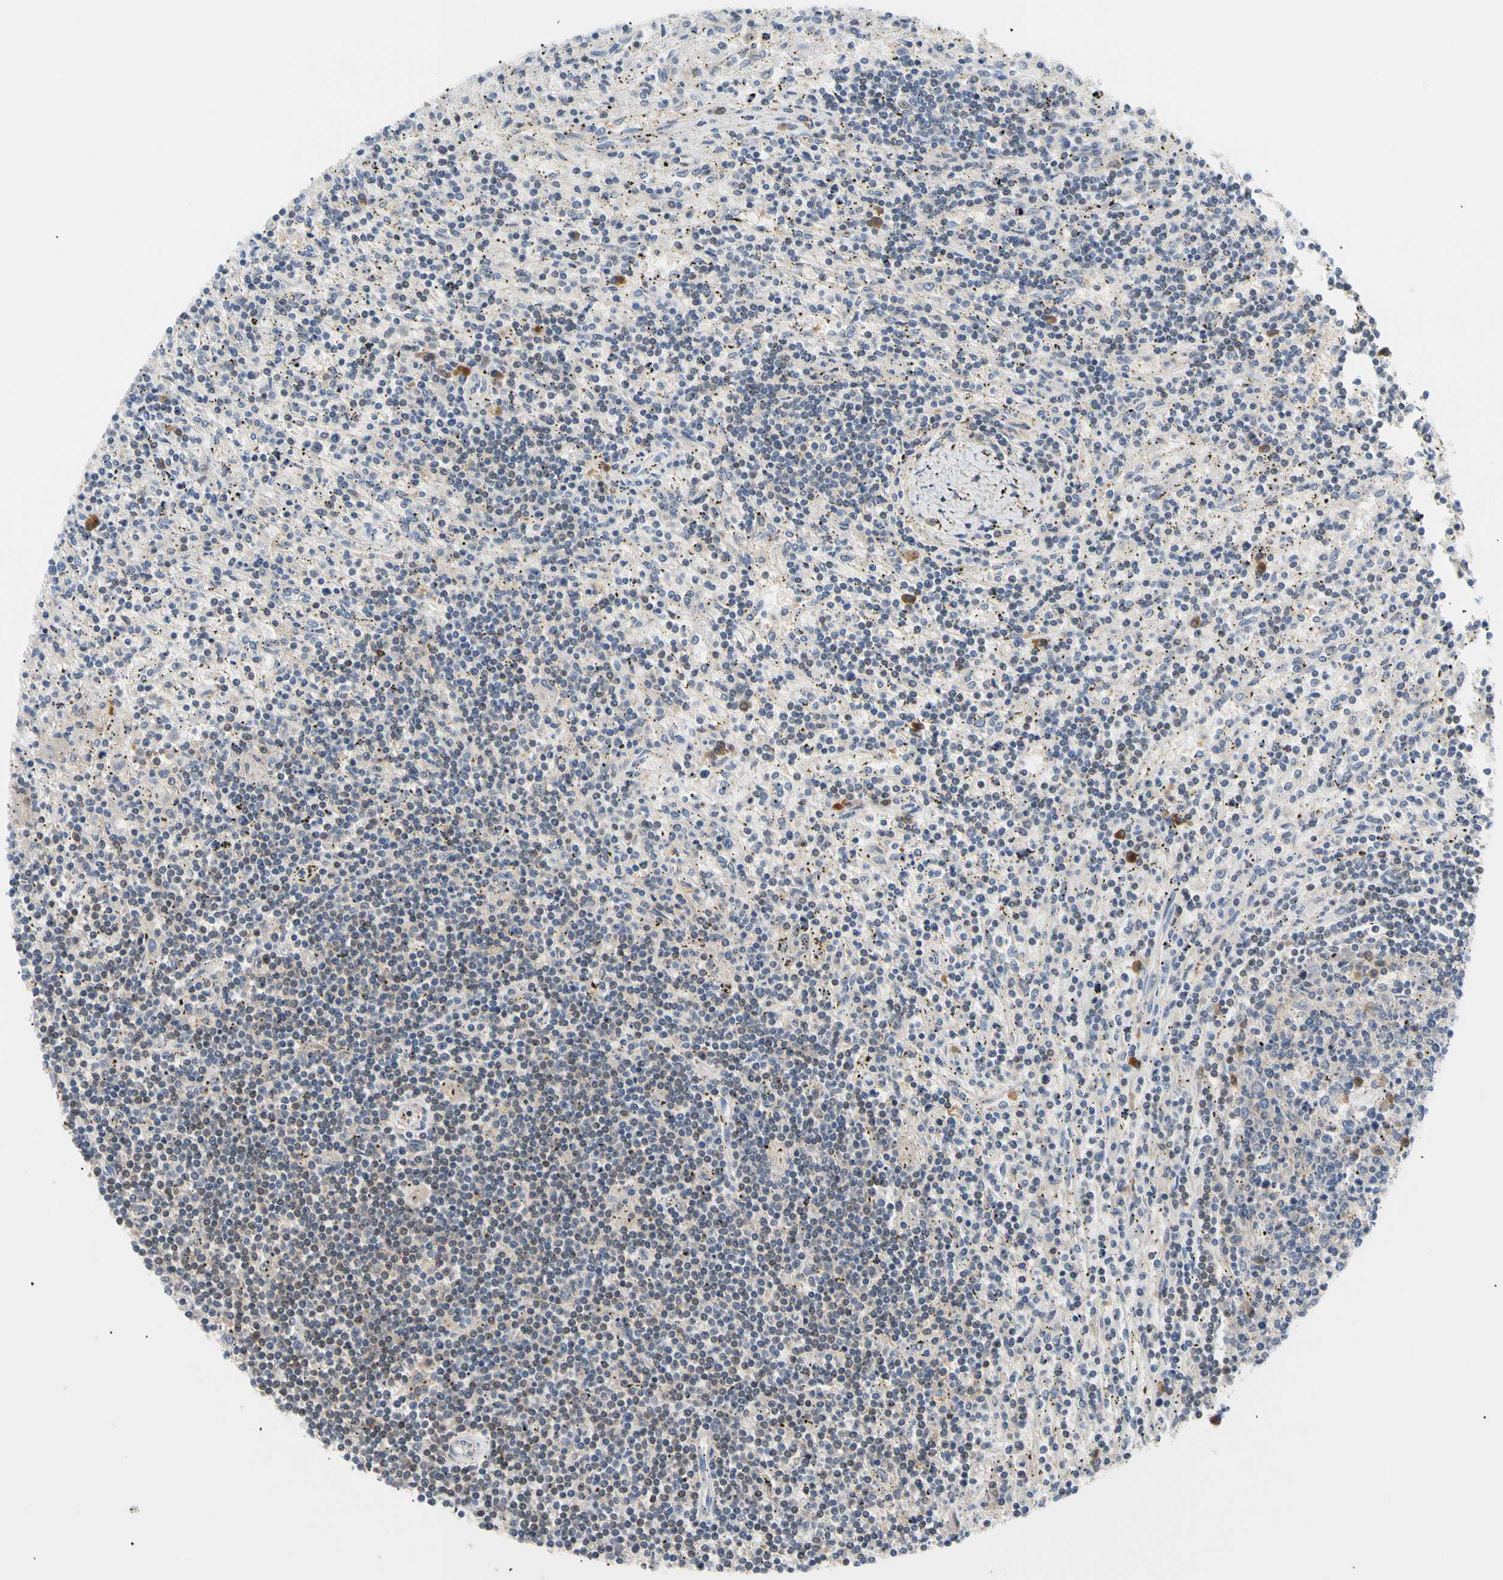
{"staining": {"intensity": "weak", "quantity": "25%-75%", "location": "cytoplasmic/membranous"}, "tissue": "lymphoma", "cell_type": "Tumor cells", "image_type": "cancer", "snomed": [{"axis": "morphology", "description": "Malignant lymphoma, non-Hodgkin's type, Low grade"}, {"axis": "topography", "description": "Spleen"}], "caption": "A micrograph of human malignant lymphoma, non-Hodgkin's type (low-grade) stained for a protein demonstrates weak cytoplasmic/membranous brown staining in tumor cells. (Stains: DAB (3,3'-diaminobenzidine) in brown, nuclei in blue, Microscopy: brightfield microscopy at high magnification).", "gene": "SEC23B", "patient": {"sex": "male", "age": 76}}